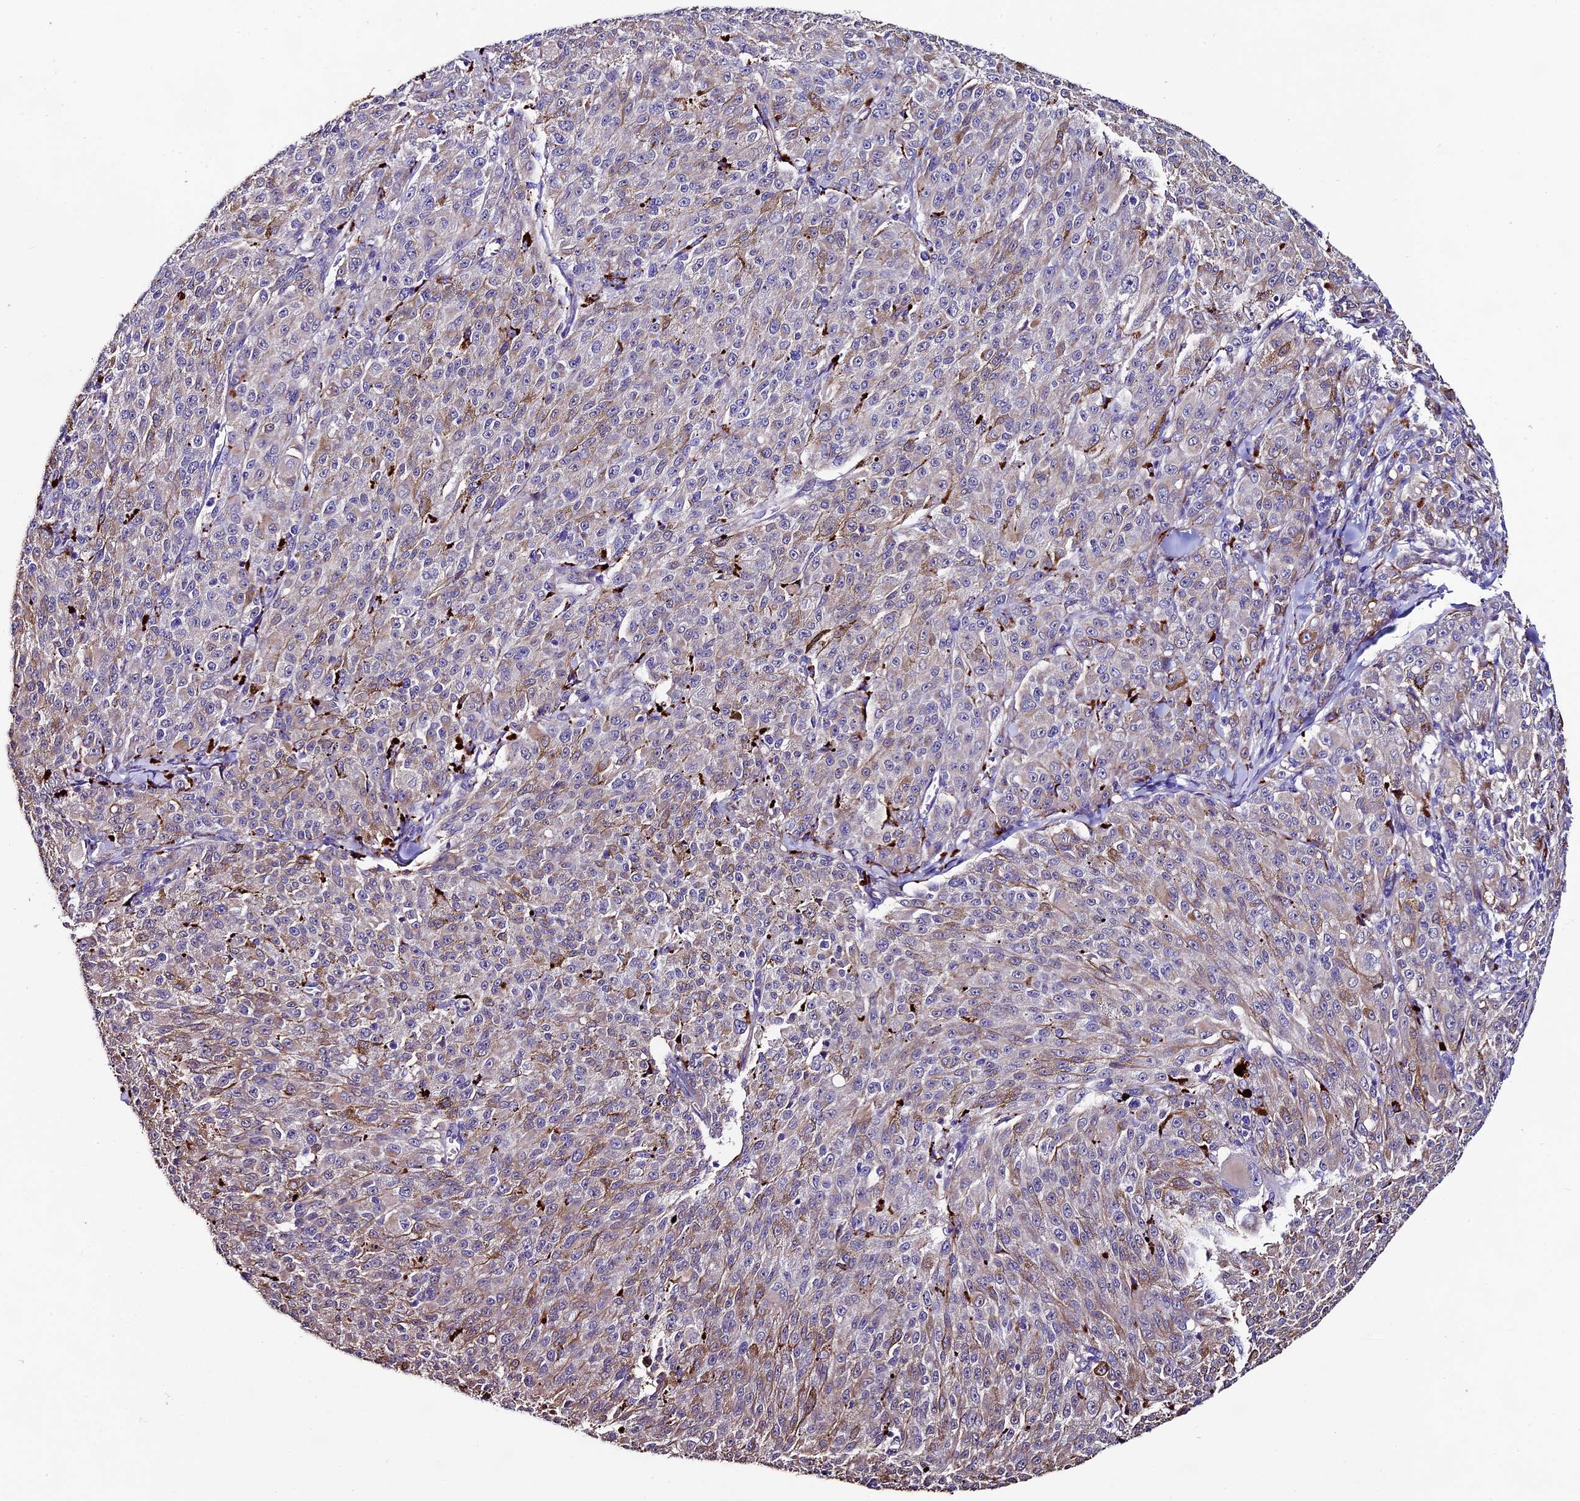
{"staining": {"intensity": "weak", "quantity": "25%-75%", "location": "cytoplasmic/membranous"}, "tissue": "melanoma", "cell_type": "Tumor cells", "image_type": "cancer", "snomed": [{"axis": "morphology", "description": "Malignant melanoma, NOS"}, {"axis": "topography", "description": "Skin"}], "caption": "This image displays immunohistochemistry staining of human melanoma, with low weak cytoplasmic/membranous staining in about 25%-75% of tumor cells.", "gene": "CLN5", "patient": {"sex": "female", "age": 52}}